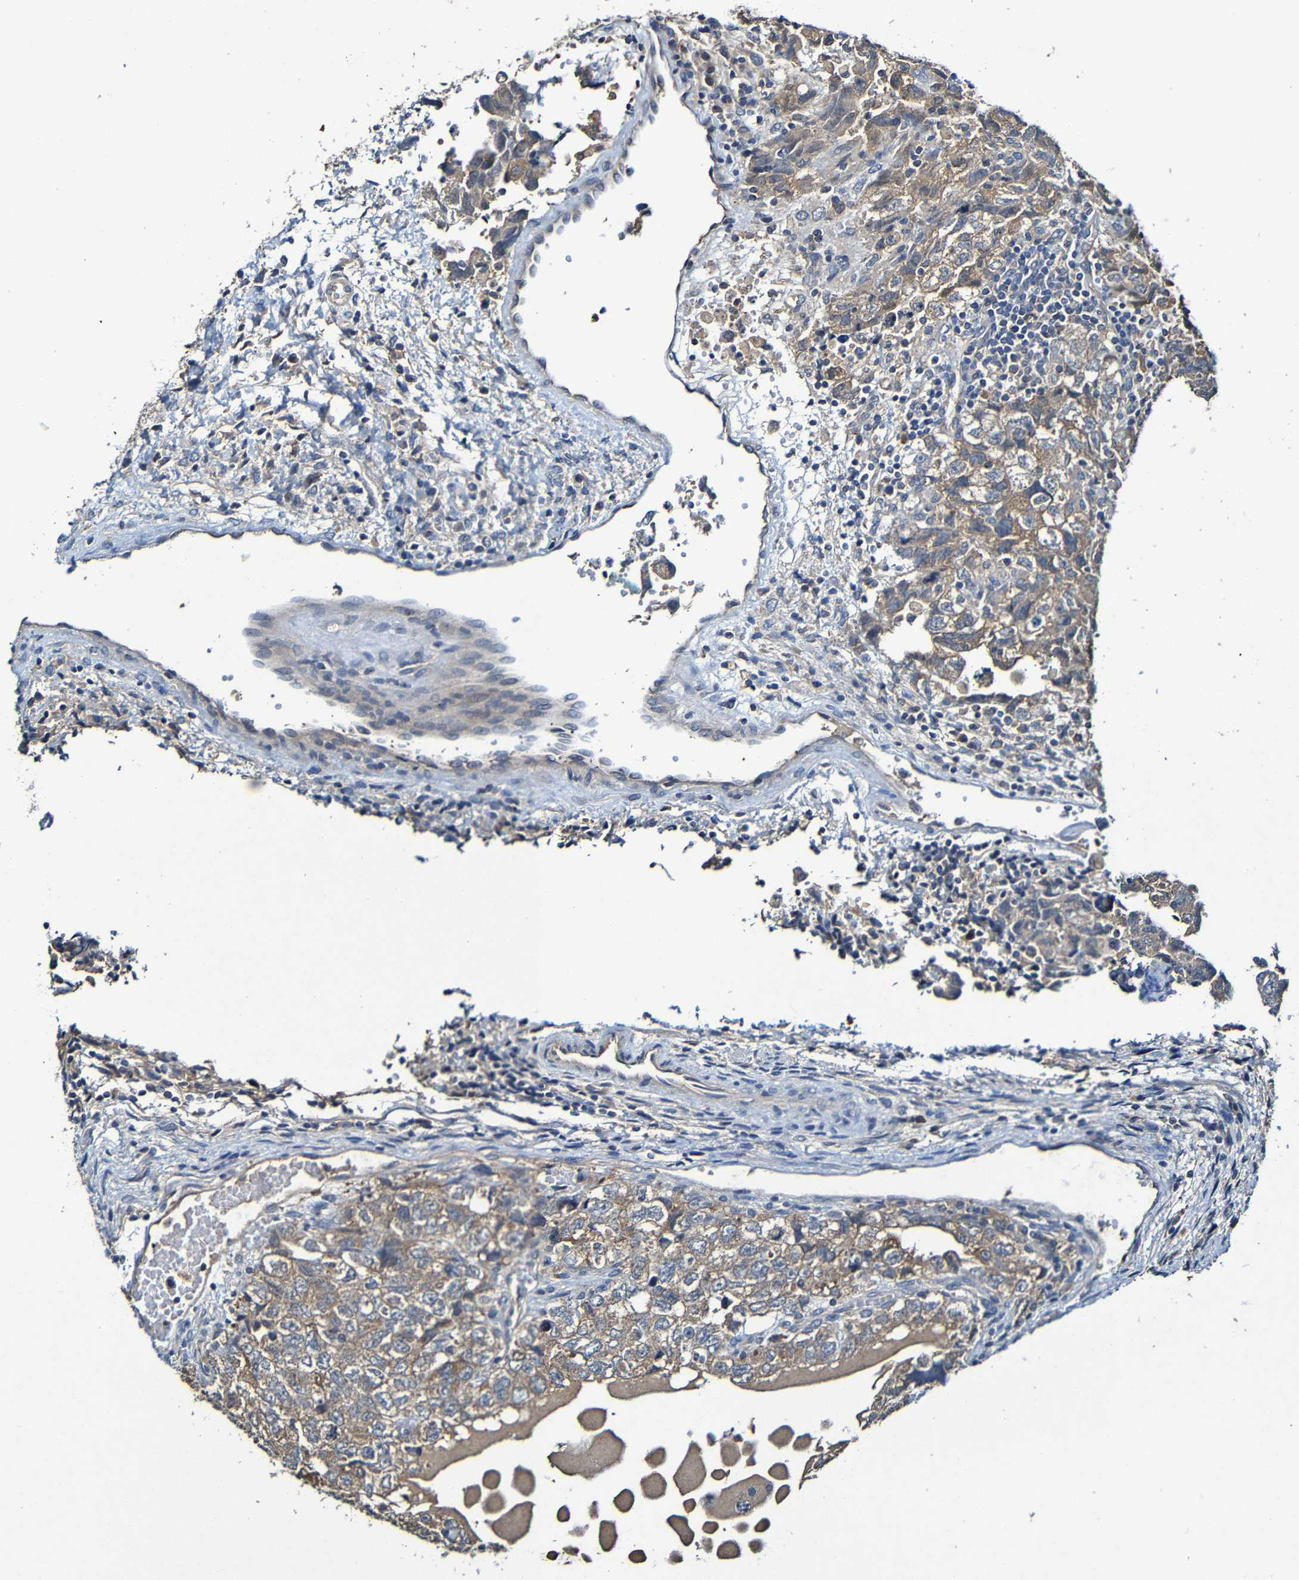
{"staining": {"intensity": "moderate", "quantity": ">75%", "location": "cytoplasmic/membranous"}, "tissue": "testis cancer", "cell_type": "Tumor cells", "image_type": "cancer", "snomed": [{"axis": "morphology", "description": "Carcinoma, Embryonal, NOS"}, {"axis": "topography", "description": "Testis"}], "caption": "The micrograph demonstrates immunohistochemical staining of testis embryonal carcinoma. There is moderate cytoplasmic/membranous staining is identified in about >75% of tumor cells. Immunohistochemistry stains the protein of interest in brown and the nuclei are stained blue.", "gene": "LRRC70", "patient": {"sex": "male", "age": 36}}